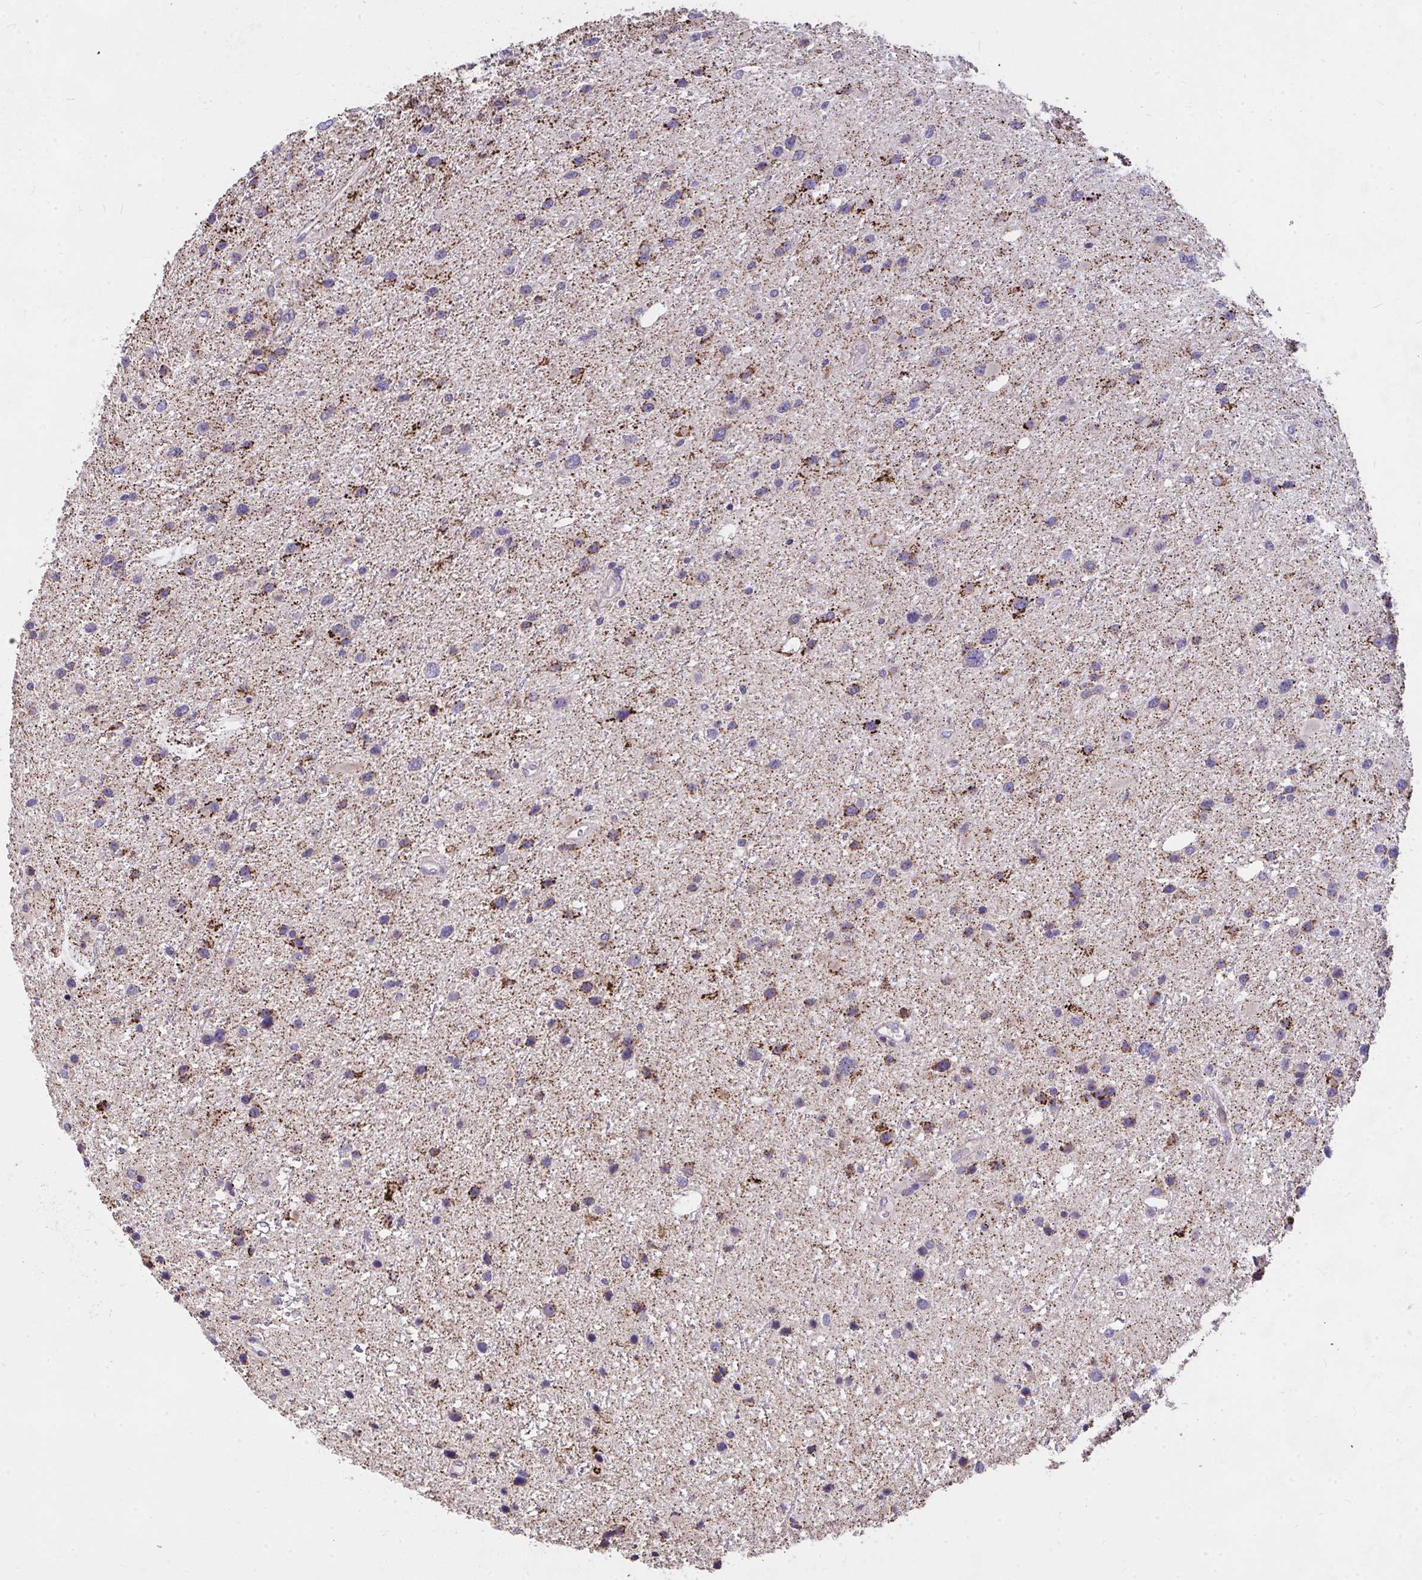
{"staining": {"intensity": "moderate", "quantity": "25%-75%", "location": "cytoplasmic/membranous"}, "tissue": "glioma", "cell_type": "Tumor cells", "image_type": "cancer", "snomed": [{"axis": "morphology", "description": "Glioma, malignant, Low grade"}, {"axis": "topography", "description": "Brain"}], "caption": "Protein expression analysis of glioma demonstrates moderate cytoplasmic/membranous expression in about 25%-75% of tumor cells.", "gene": "CEP63", "patient": {"sex": "female", "age": 32}}